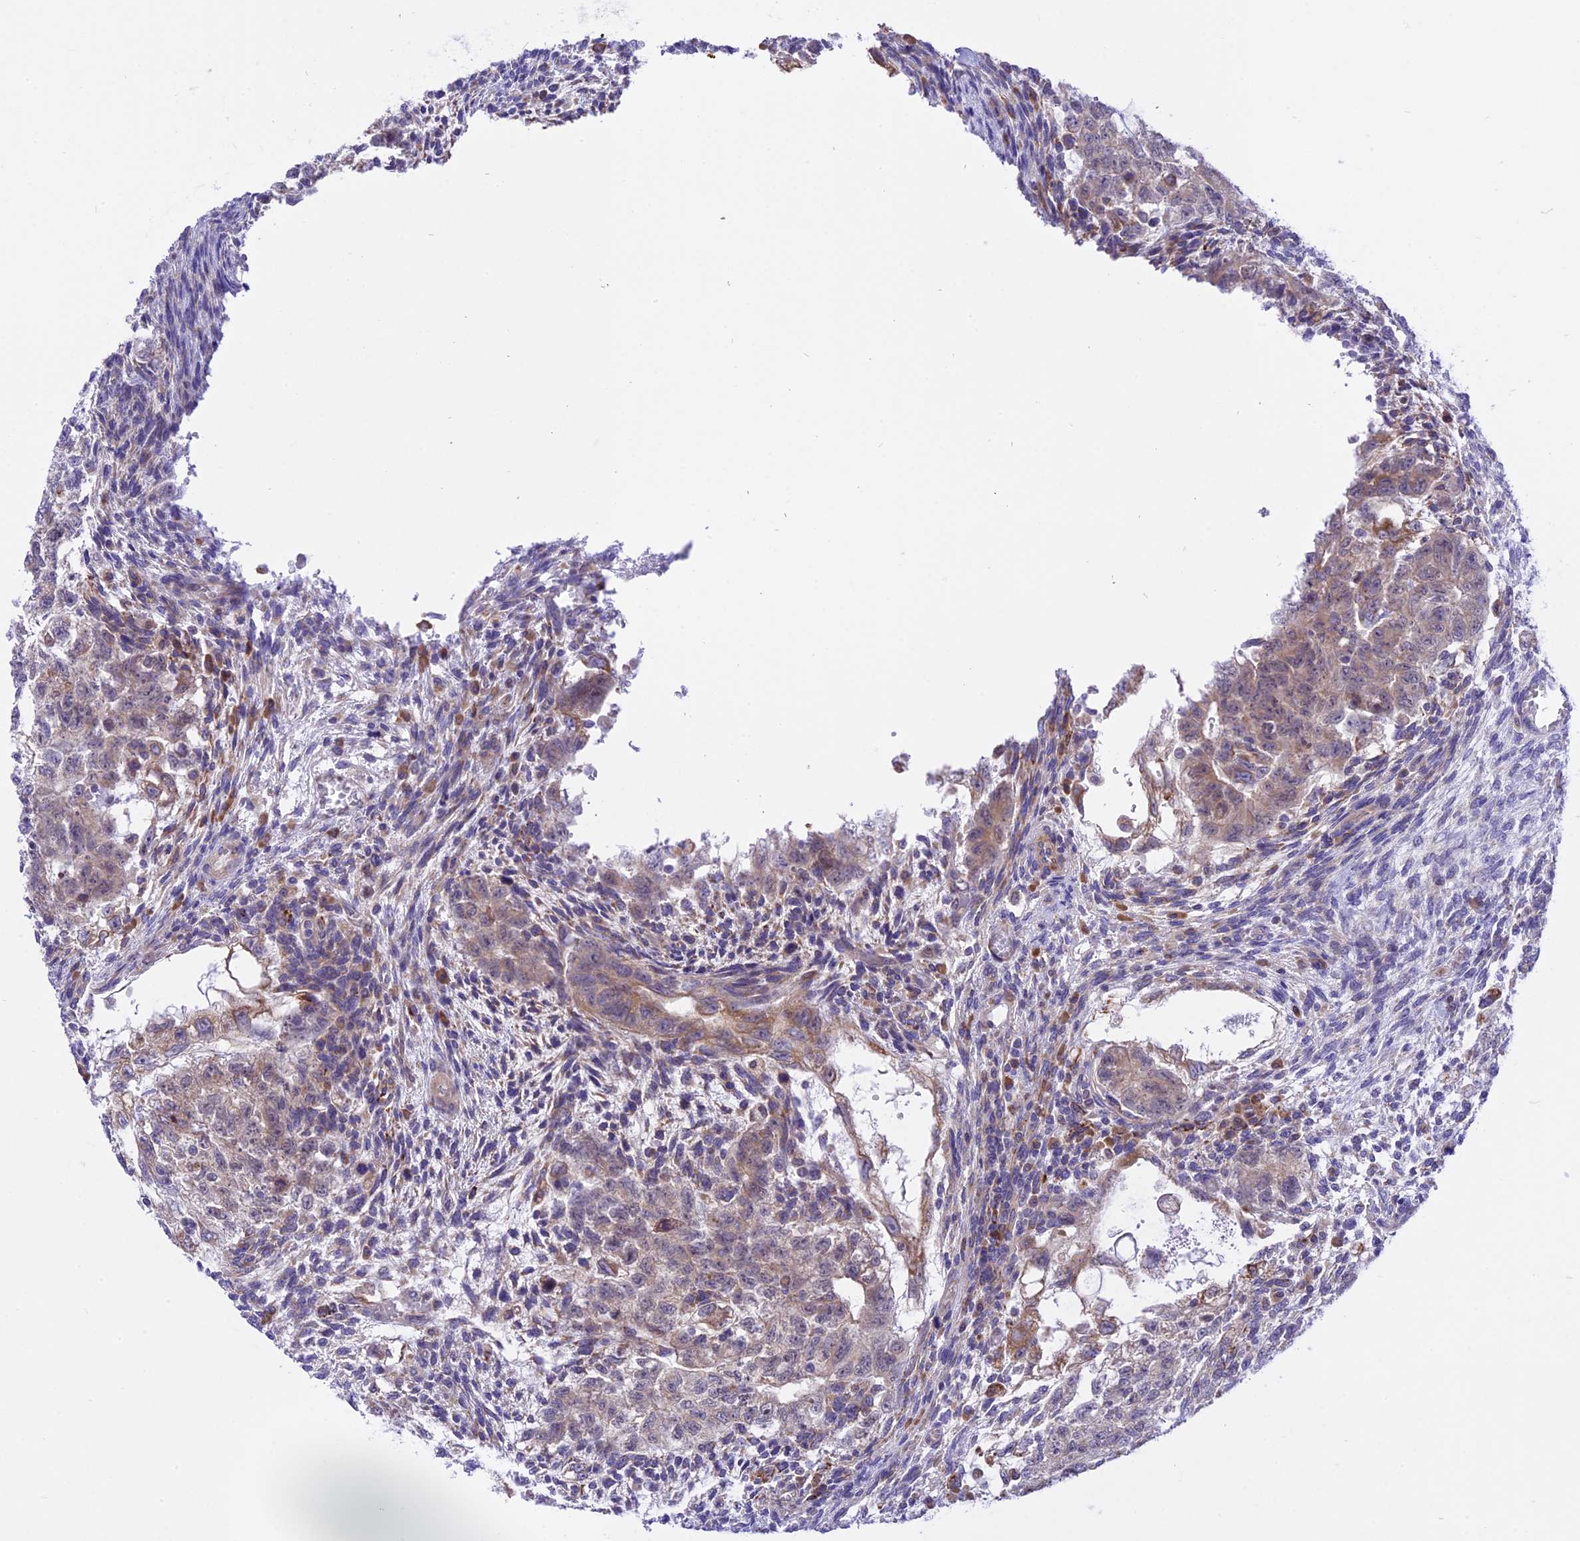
{"staining": {"intensity": "weak", "quantity": "25%-75%", "location": "cytoplasmic/membranous"}, "tissue": "testis cancer", "cell_type": "Tumor cells", "image_type": "cancer", "snomed": [{"axis": "morphology", "description": "Carcinoma, Embryonal, NOS"}, {"axis": "topography", "description": "Testis"}], "caption": "Weak cytoplasmic/membranous protein positivity is present in about 25%-75% of tumor cells in testis embryonal carcinoma.", "gene": "ARMCX6", "patient": {"sex": "male", "age": 37}}